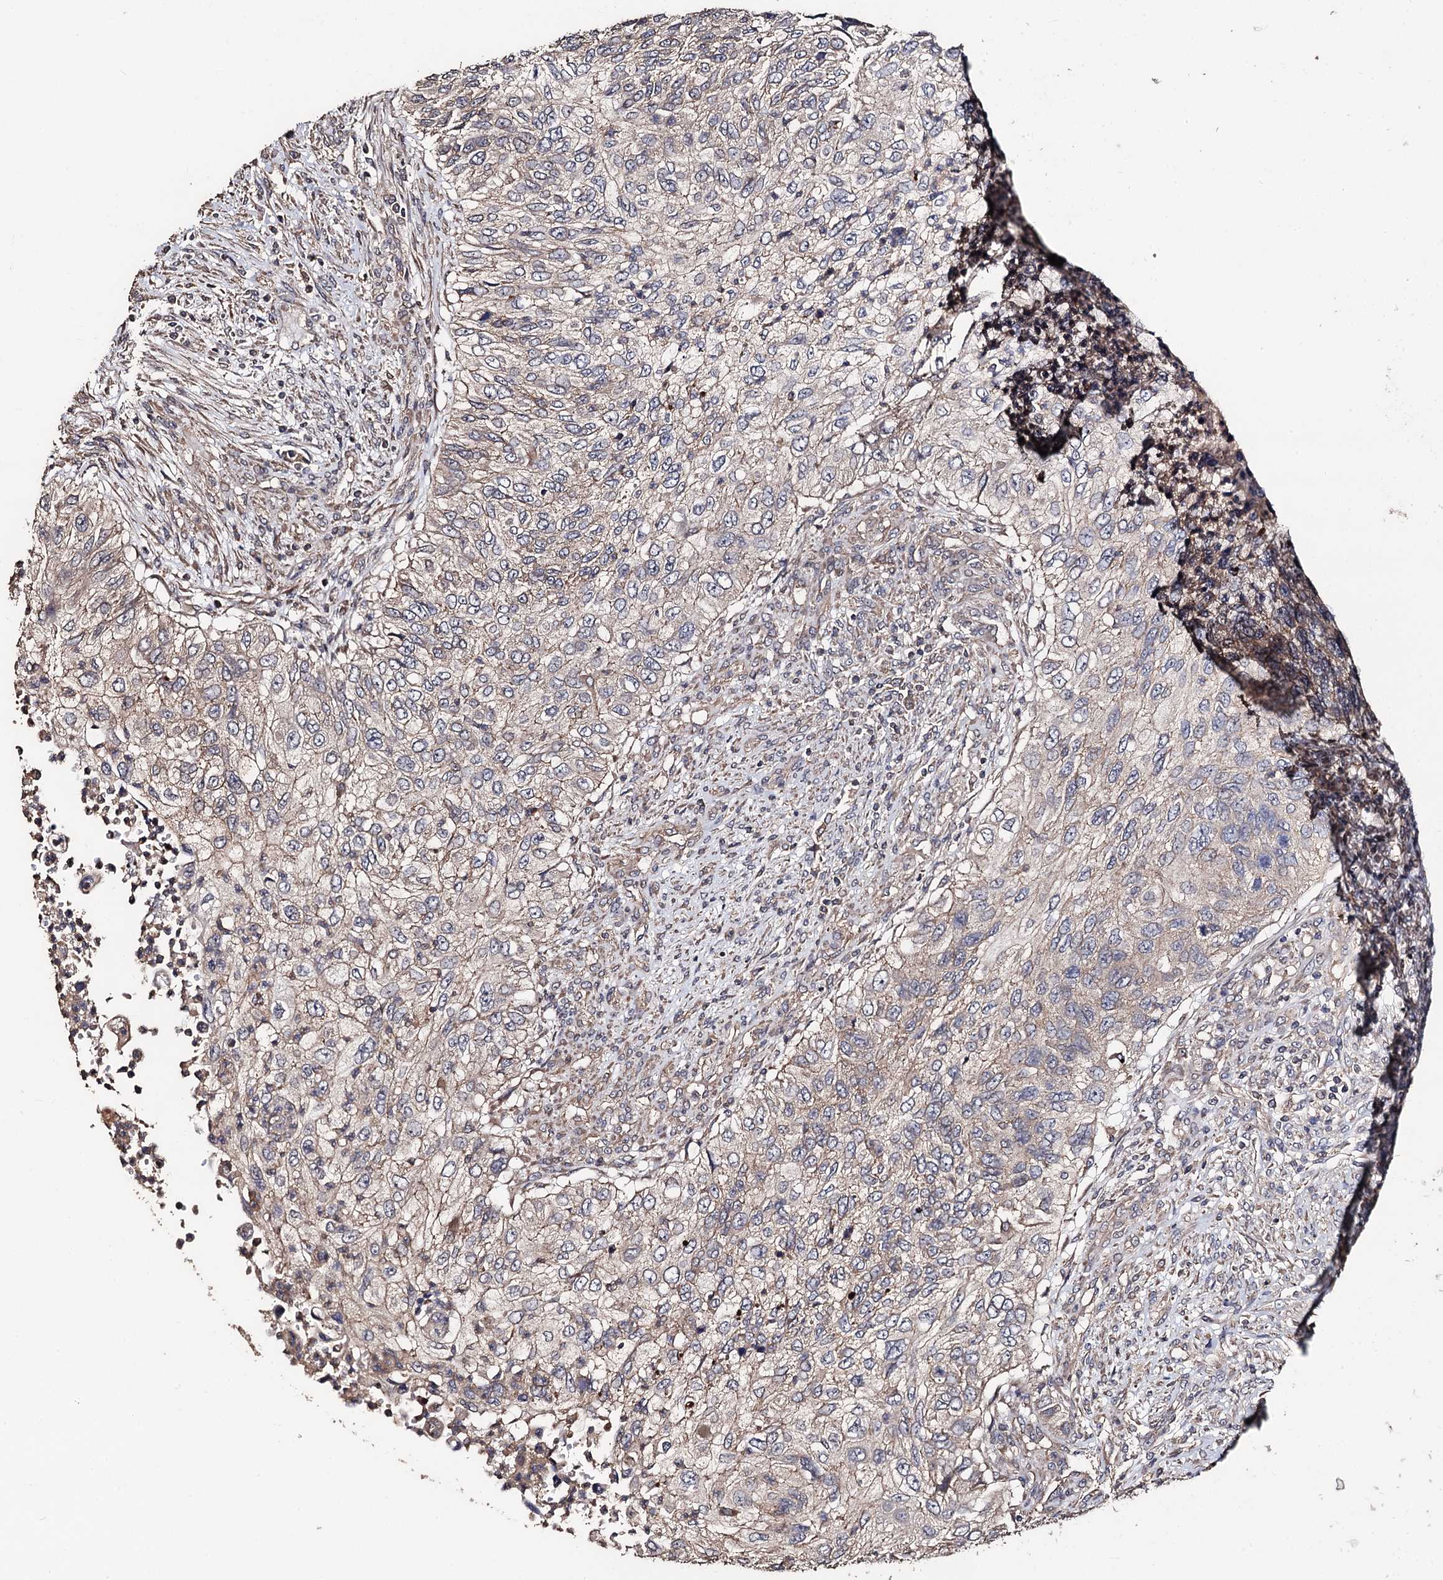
{"staining": {"intensity": "weak", "quantity": "25%-75%", "location": "cytoplasmic/membranous"}, "tissue": "urothelial cancer", "cell_type": "Tumor cells", "image_type": "cancer", "snomed": [{"axis": "morphology", "description": "Urothelial carcinoma, High grade"}, {"axis": "topography", "description": "Urinary bladder"}], "caption": "Tumor cells exhibit weak cytoplasmic/membranous expression in approximately 25%-75% of cells in high-grade urothelial carcinoma.", "gene": "PPTC7", "patient": {"sex": "female", "age": 60}}